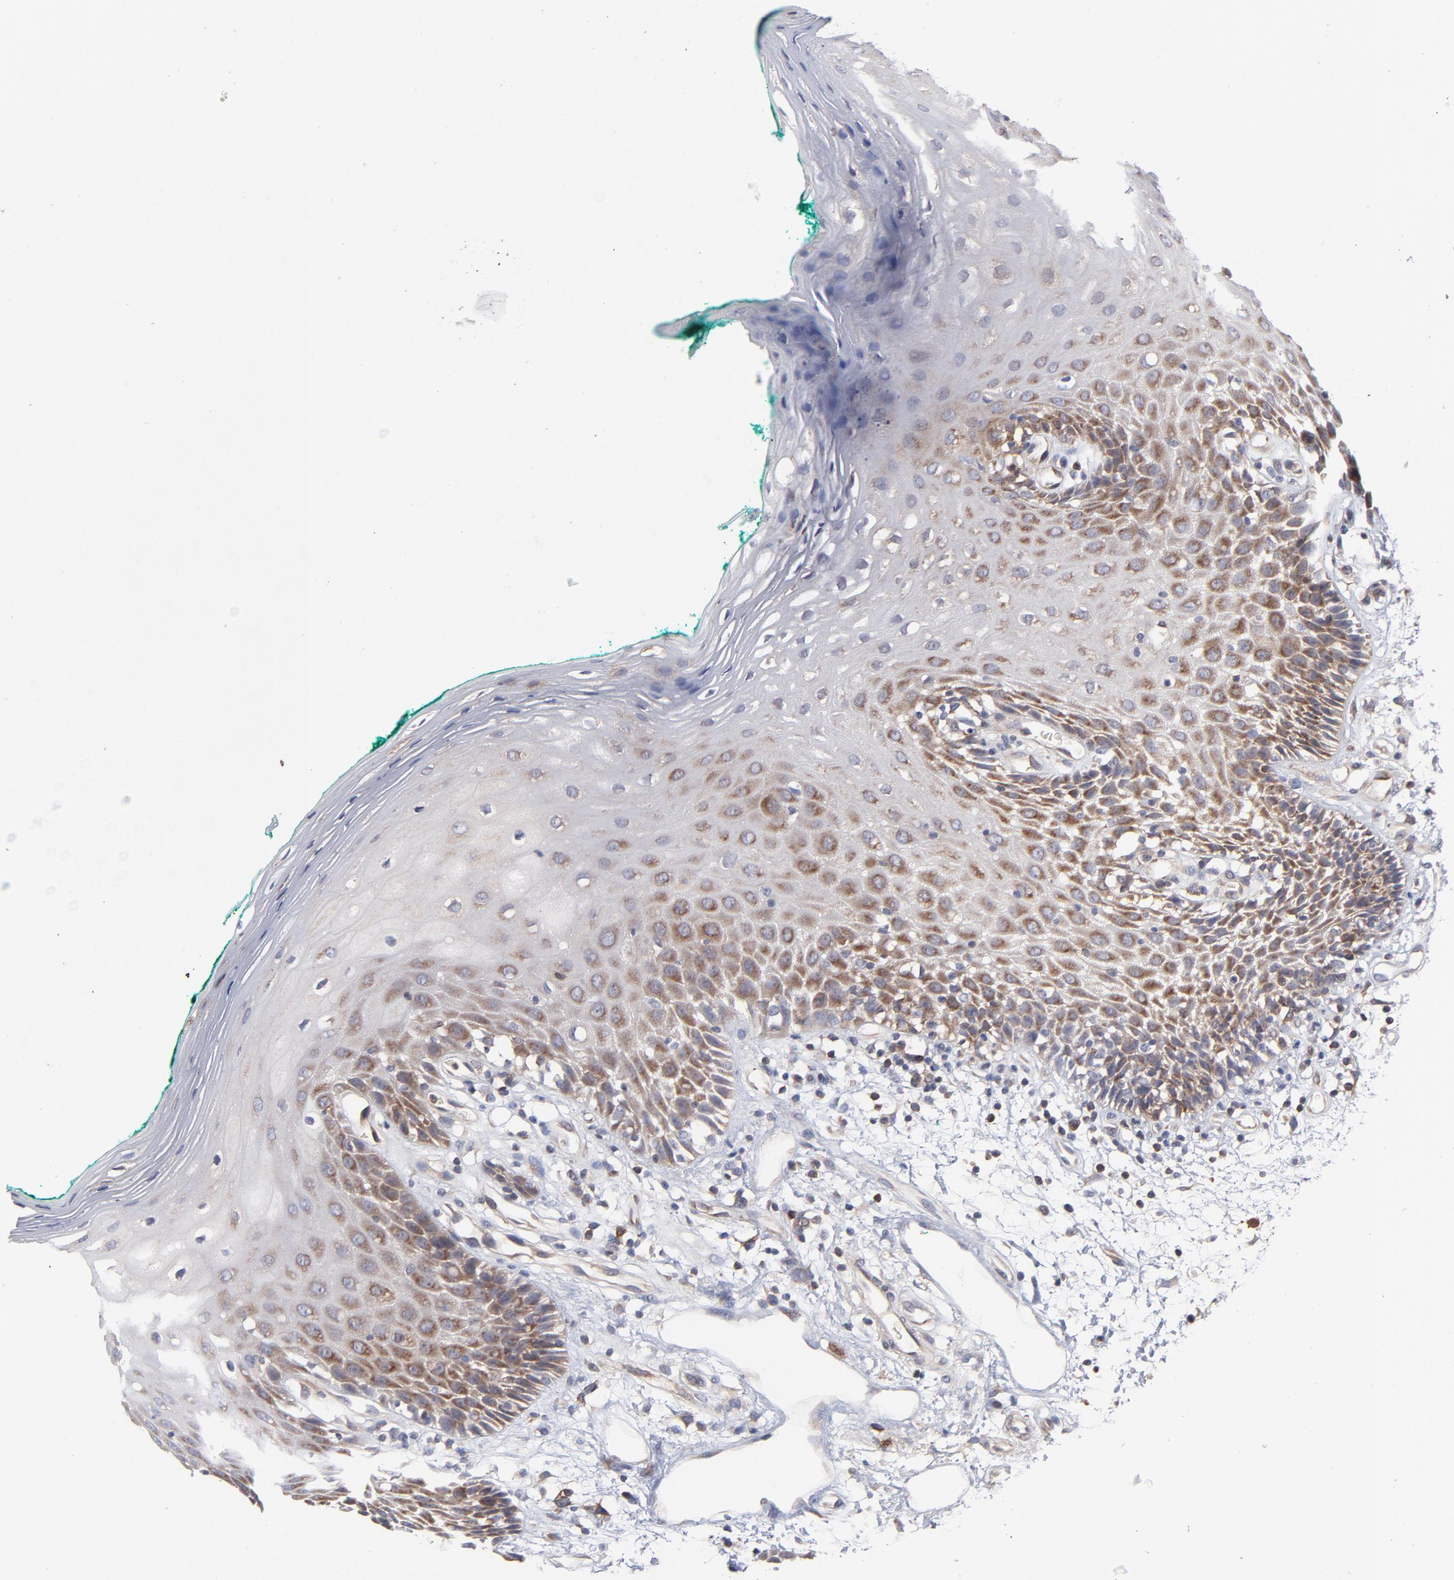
{"staining": {"intensity": "weak", "quantity": "<25%", "location": "cytoplasmic/membranous"}, "tissue": "oral mucosa", "cell_type": "Squamous epithelial cells", "image_type": "normal", "snomed": [{"axis": "morphology", "description": "Normal tissue, NOS"}, {"axis": "morphology", "description": "Squamous cell carcinoma, NOS"}, {"axis": "topography", "description": "Skeletal muscle"}, {"axis": "topography", "description": "Oral tissue"}, {"axis": "topography", "description": "Head-Neck"}], "caption": "High power microscopy histopathology image of an IHC micrograph of unremarkable oral mucosa, revealing no significant staining in squamous epithelial cells. Nuclei are stained in blue.", "gene": "NFKBIA", "patient": {"sex": "female", "age": 84}}